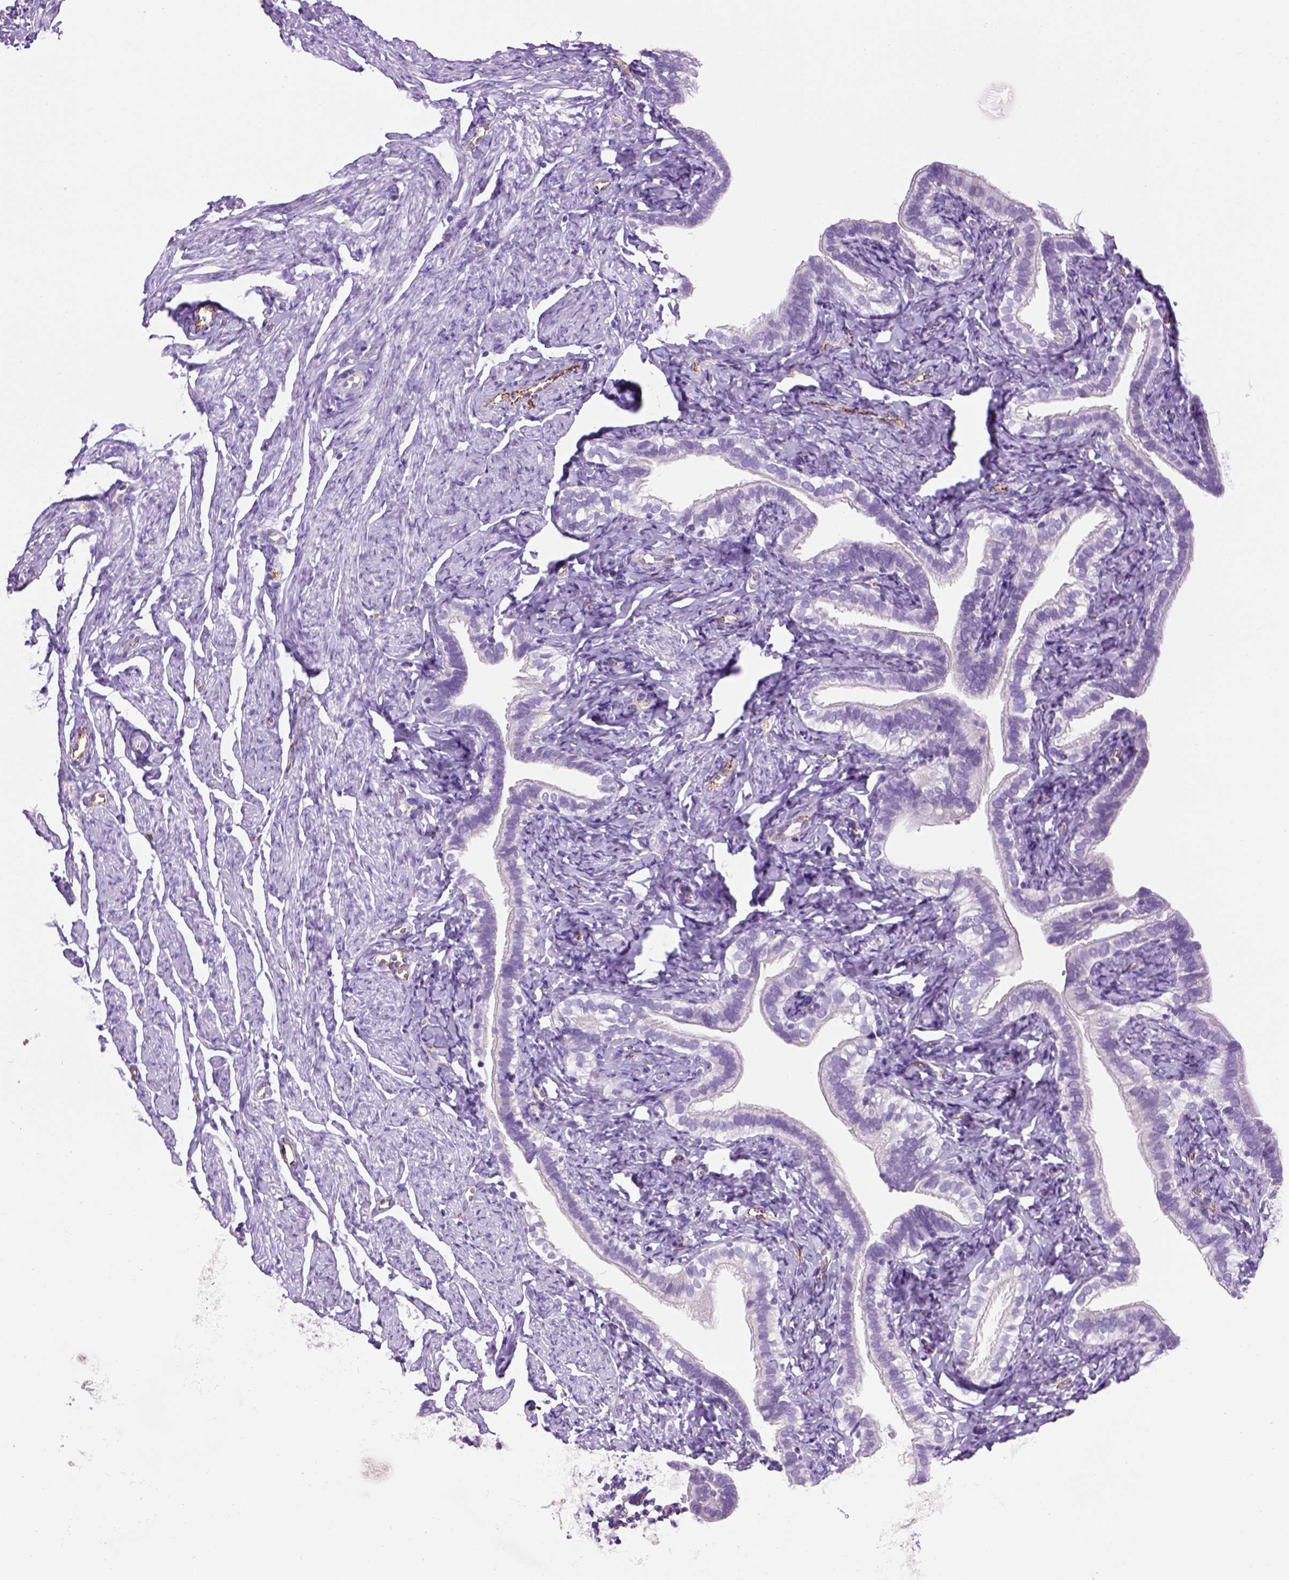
{"staining": {"intensity": "negative", "quantity": "none", "location": "none"}, "tissue": "fallopian tube", "cell_type": "Glandular cells", "image_type": "normal", "snomed": [{"axis": "morphology", "description": "Normal tissue, NOS"}, {"axis": "topography", "description": "Fallopian tube"}], "caption": "IHC micrograph of benign fallopian tube: human fallopian tube stained with DAB reveals no significant protein expression in glandular cells. The staining was performed using DAB (3,3'-diaminobenzidine) to visualize the protein expression in brown, while the nuclei were stained in blue with hematoxylin (Magnification: 20x).", "gene": "VWF", "patient": {"sex": "female", "age": 41}}